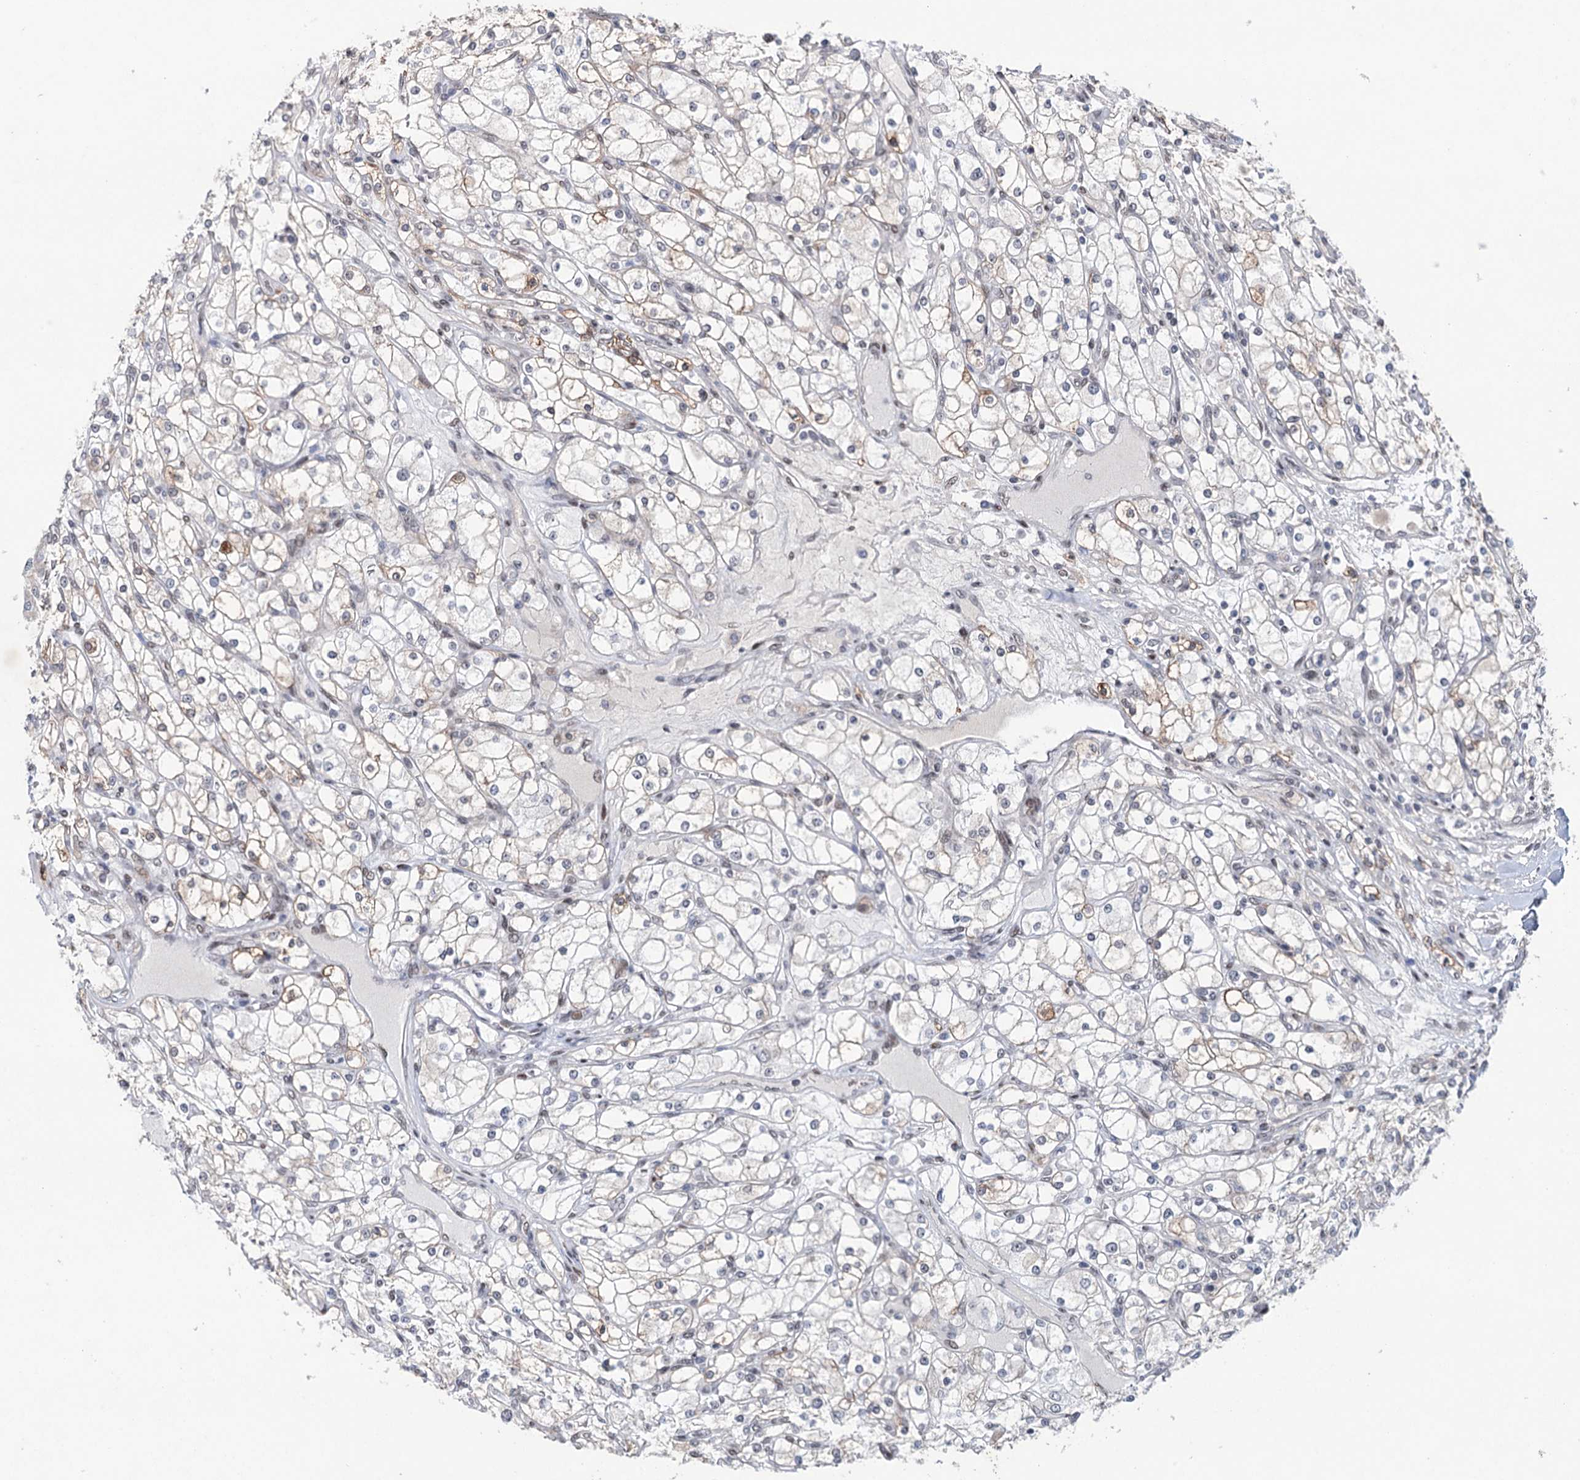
{"staining": {"intensity": "weak", "quantity": "<25%", "location": "cytoplasmic/membranous"}, "tissue": "renal cancer", "cell_type": "Tumor cells", "image_type": "cancer", "snomed": [{"axis": "morphology", "description": "Adenocarcinoma, NOS"}, {"axis": "topography", "description": "Kidney"}], "caption": "High magnification brightfield microscopy of renal adenocarcinoma stained with DAB (brown) and counterstained with hematoxylin (blue): tumor cells show no significant staining. (IHC, brightfield microscopy, high magnification).", "gene": "FAM53A", "patient": {"sex": "male", "age": 80}}